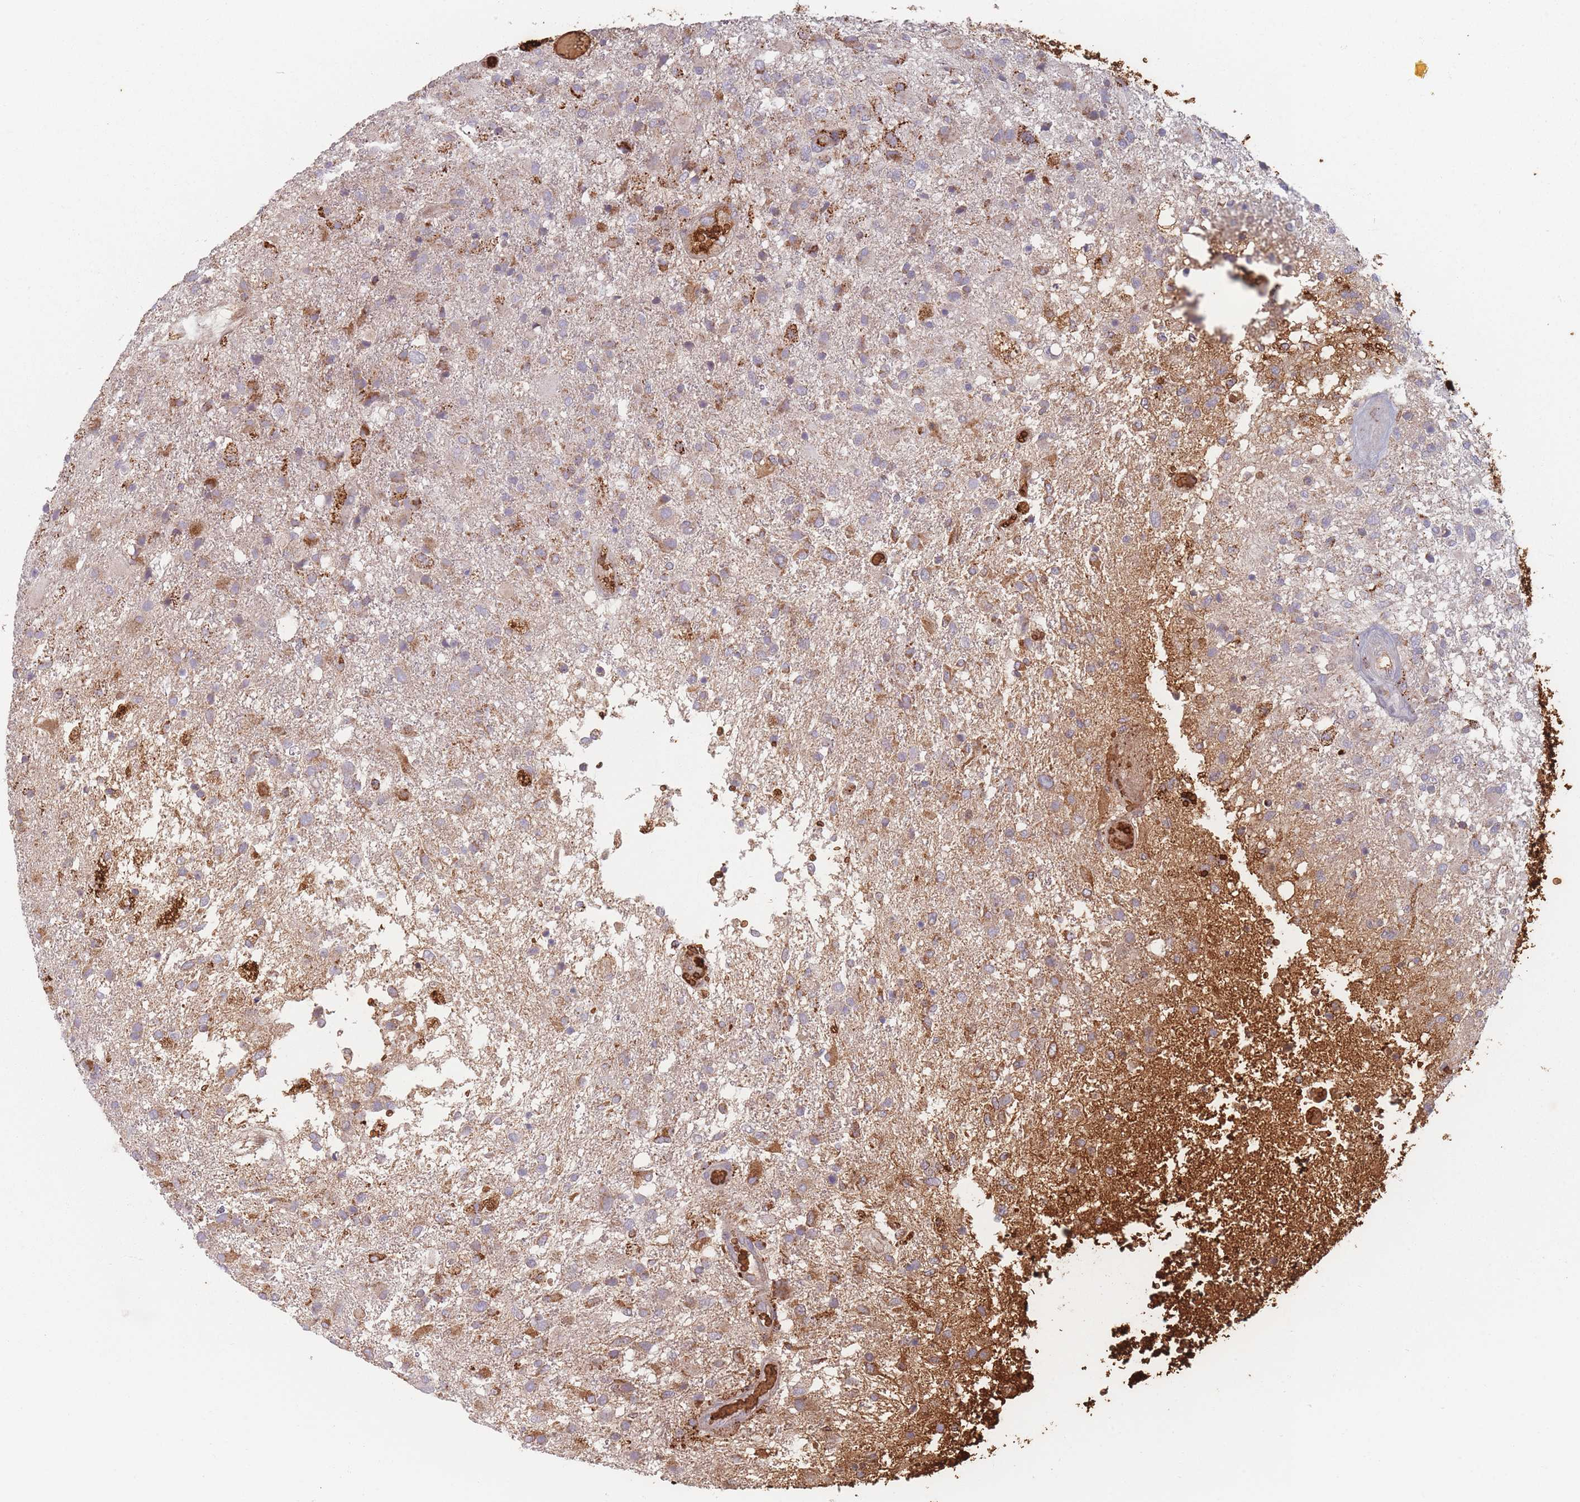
{"staining": {"intensity": "moderate", "quantity": "<25%", "location": "cytoplasmic/membranous"}, "tissue": "glioma", "cell_type": "Tumor cells", "image_type": "cancer", "snomed": [{"axis": "morphology", "description": "Glioma, malignant, High grade"}, {"axis": "topography", "description": "Brain"}], "caption": "A brown stain highlights moderate cytoplasmic/membranous expression of a protein in glioma tumor cells. The protein of interest is stained brown, and the nuclei are stained in blue (DAB IHC with brightfield microscopy, high magnification).", "gene": "SLC2A6", "patient": {"sex": "female", "age": 74}}